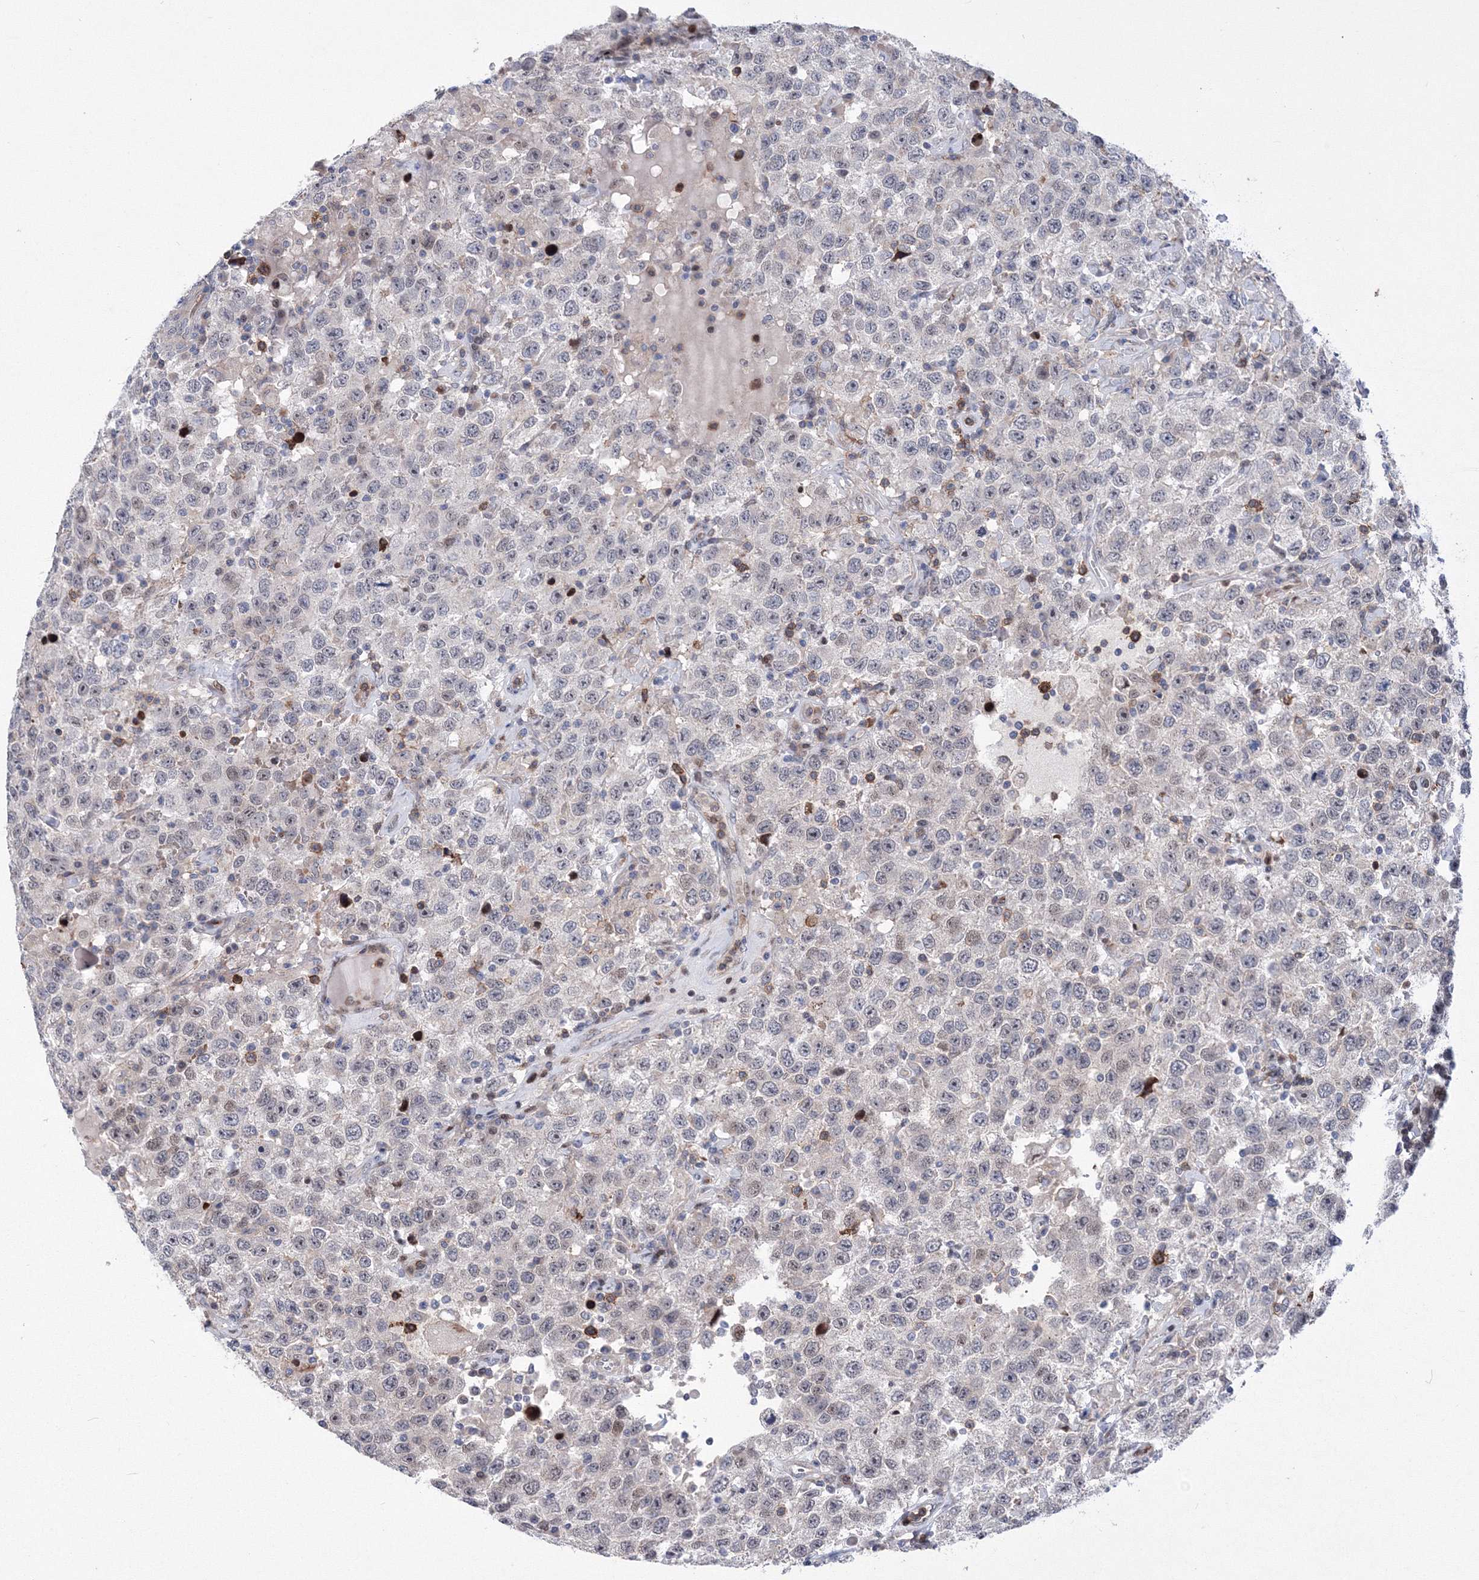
{"staining": {"intensity": "negative", "quantity": "none", "location": "none"}, "tissue": "testis cancer", "cell_type": "Tumor cells", "image_type": "cancer", "snomed": [{"axis": "morphology", "description": "Seminoma, NOS"}, {"axis": "topography", "description": "Testis"}], "caption": "Tumor cells are negative for protein expression in human testis seminoma. The staining was performed using DAB to visualize the protein expression in brown, while the nuclei were stained in blue with hematoxylin (Magnification: 20x).", "gene": "RNPEPL1", "patient": {"sex": "male", "age": 41}}